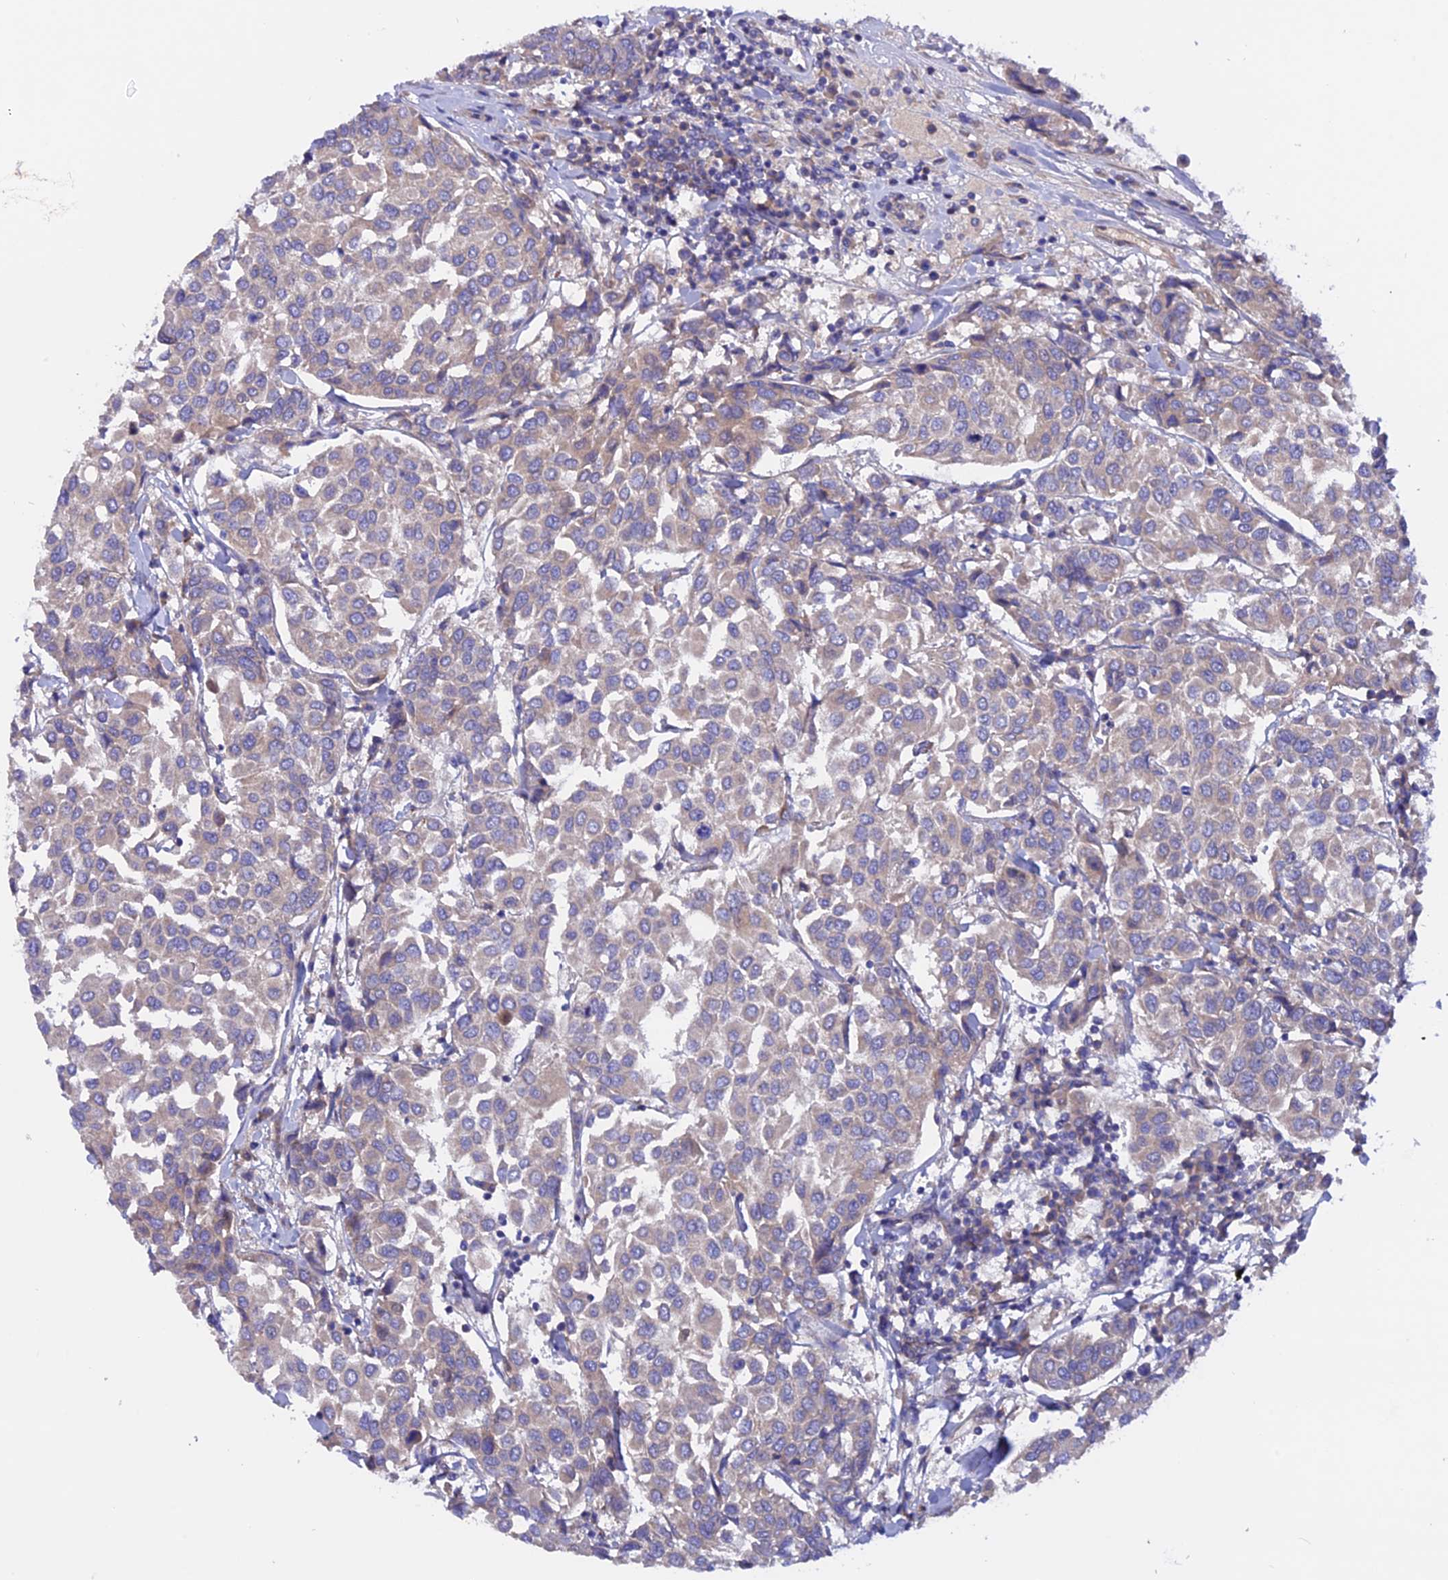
{"staining": {"intensity": "weak", "quantity": "<25%", "location": "cytoplasmic/membranous"}, "tissue": "breast cancer", "cell_type": "Tumor cells", "image_type": "cancer", "snomed": [{"axis": "morphology", "description": "Duct carcinoma"}, {"axis": "topography", "description": "Breast"}], "caption": "The histopathology image displays no significant positivity in tumor cells of breast cancer. The staining is performed using DAB (3,3'-diaminobenzidine) brown chromogen with nuclei counter-stained in using hematoxylin.", "gene": "HYCC1", "patient": {"sex": "female", "age": 55}}